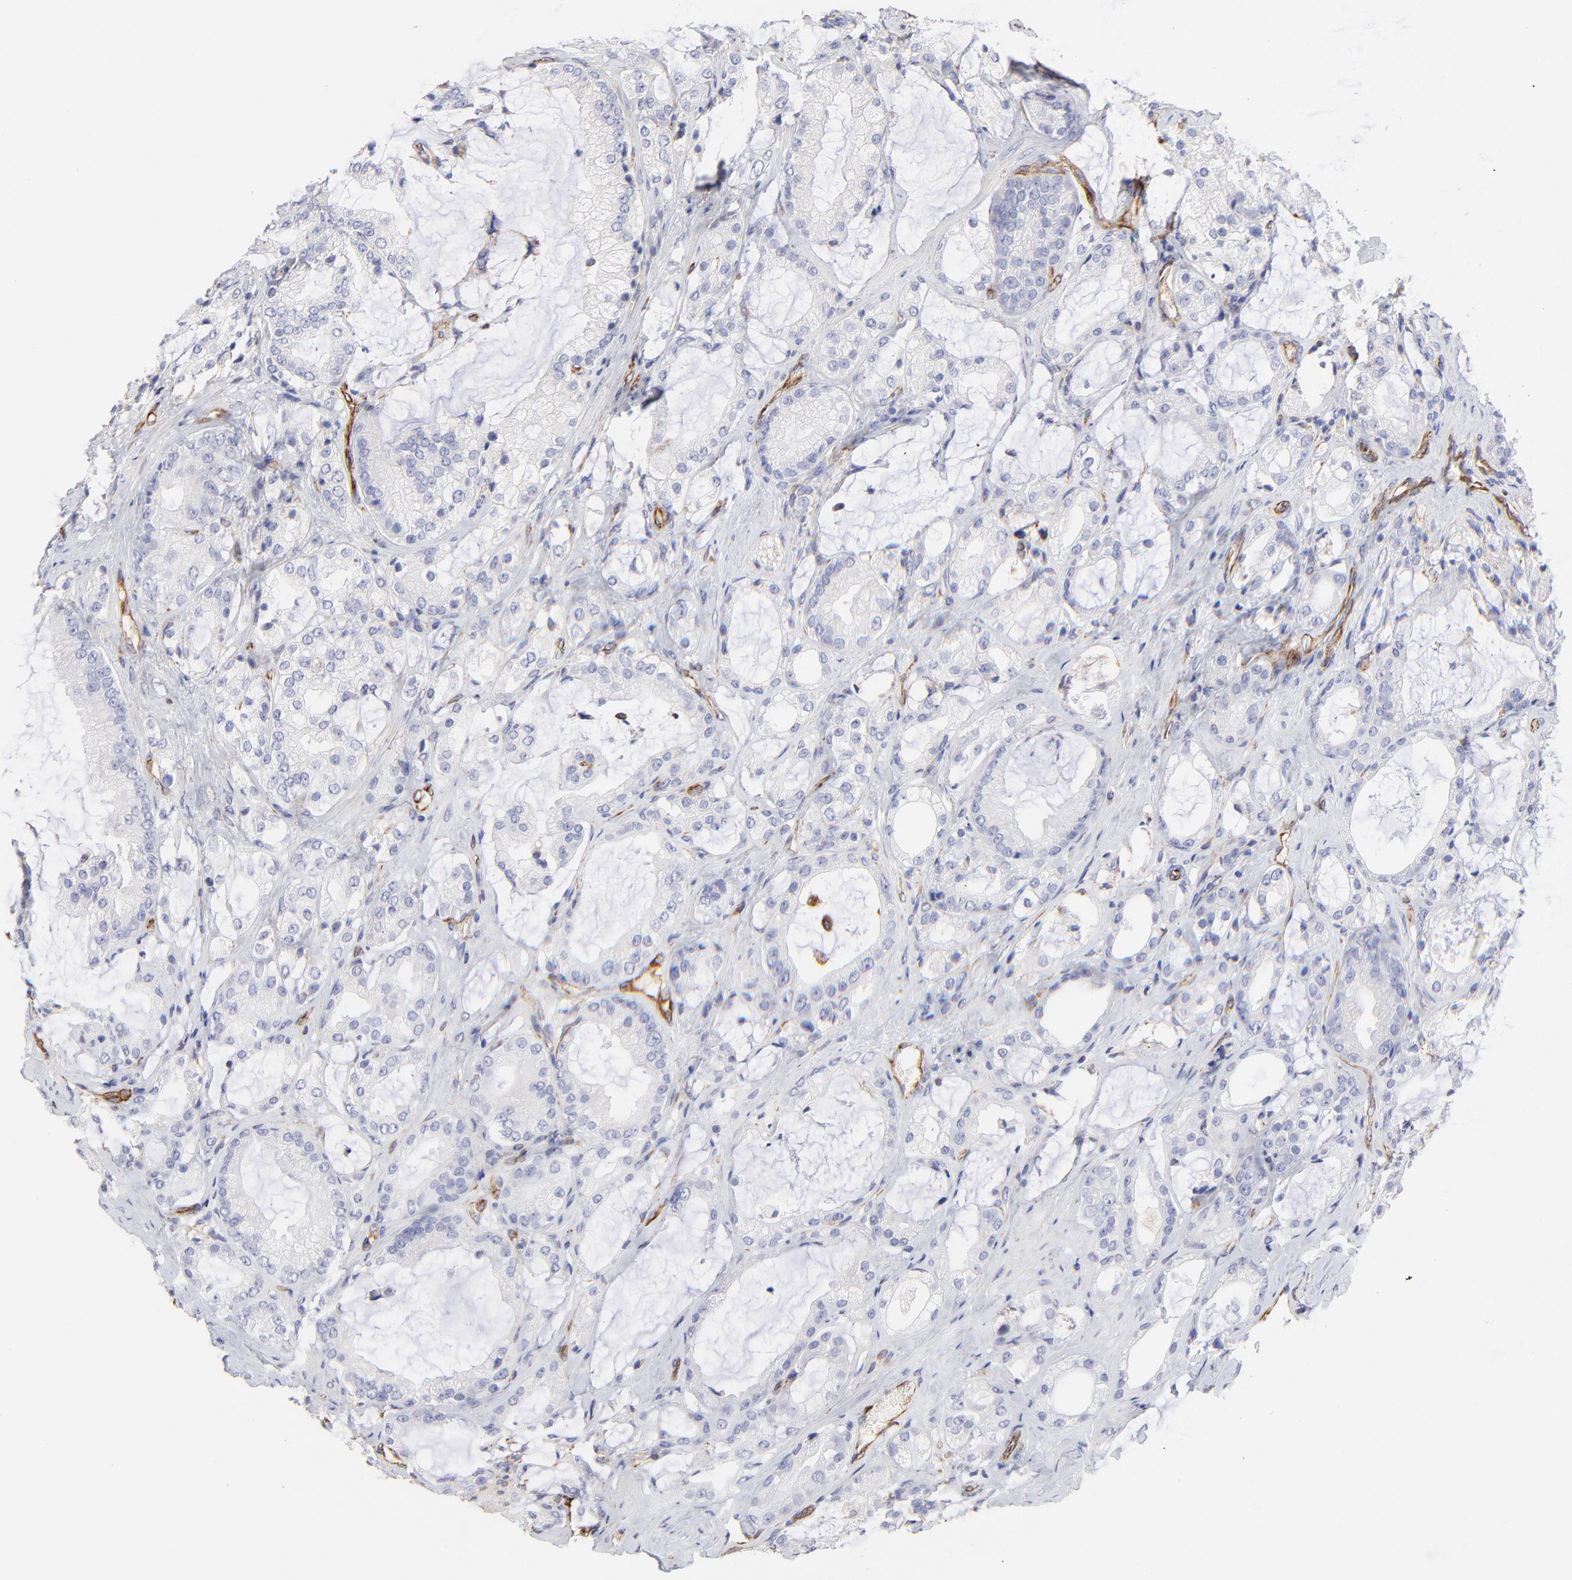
{"staining": {"intensity": "negative", "quantity": "none", "location": "none"}, "tissue": "prostate cancer", "cell_type": "Tumor cells", "image_type": "cancer", "snomed": [{"axis": "morphology", "description": "Adenocarcinoma, Medium grade"}, {"axis": "topography", "description": "Prostate"}], "caption": "IHC photomicrograph of prostate cancer stained for a protein (brown), which reveals no positivity in tumor cells.", "gene": "COX8C", "patient": {"sex": "male", "age": 70}}